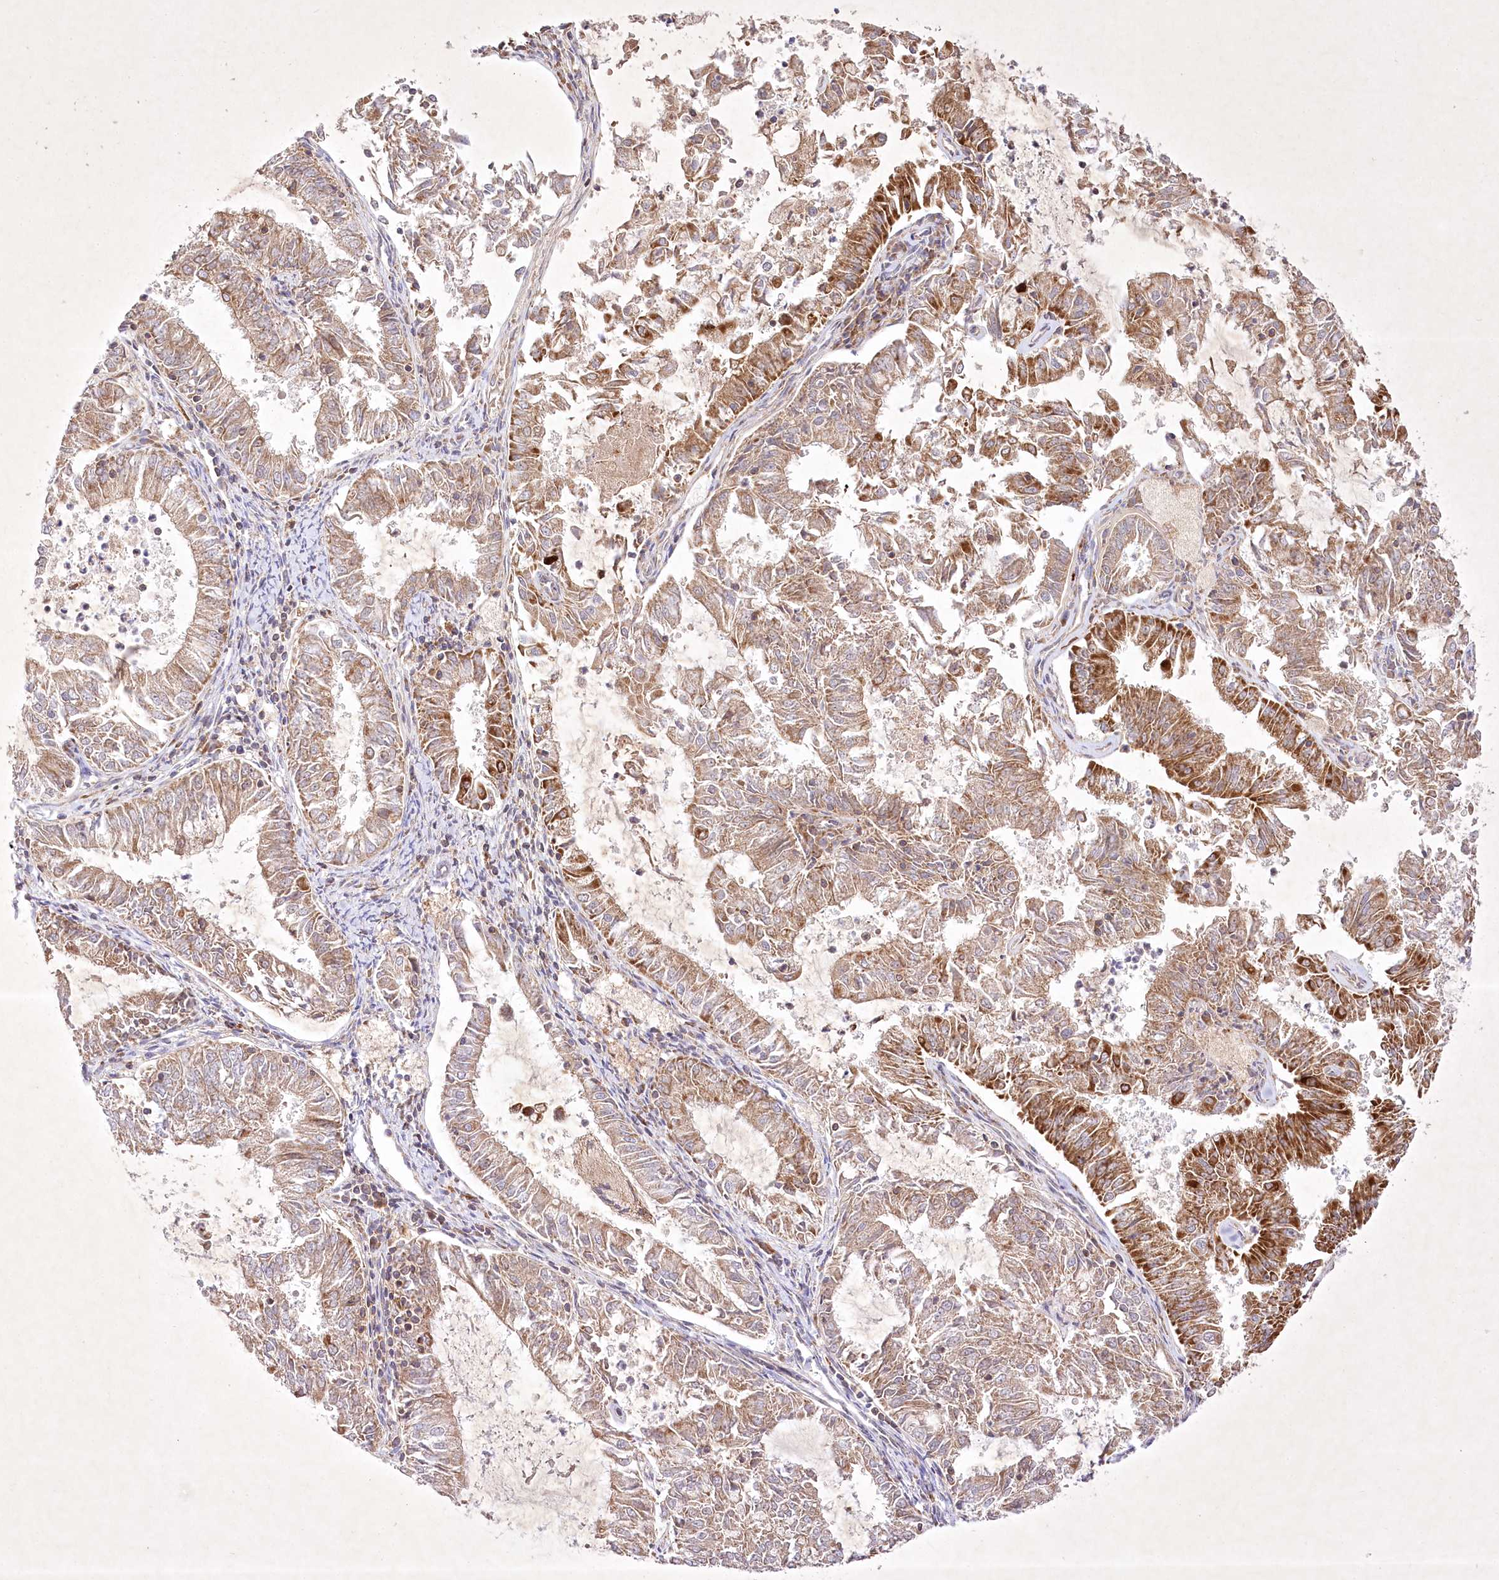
{"staining": {"intensity": "moderate", "quantity": ">75%", "location": "cytoplasmic/membranous"}, "tissue": "endometrial cancer", "cell_type": "Tumor cells", "image_type": "cancer", "snomed": [{"axis": "morphology", "description": "Adenocarcinoma, NOS"}, {"axis": "topography", "description": "Endometrium"}], "caption": "IHC micrograph of human adenocarcinoma (endometrial) stained for a protein (brown), which demonstrates medium levels of moderate cytoplasmic/membranous expression in about >75% of tumor cells.", "gene": "OPA1", "patient": {"sex": "female", "age": 57}}